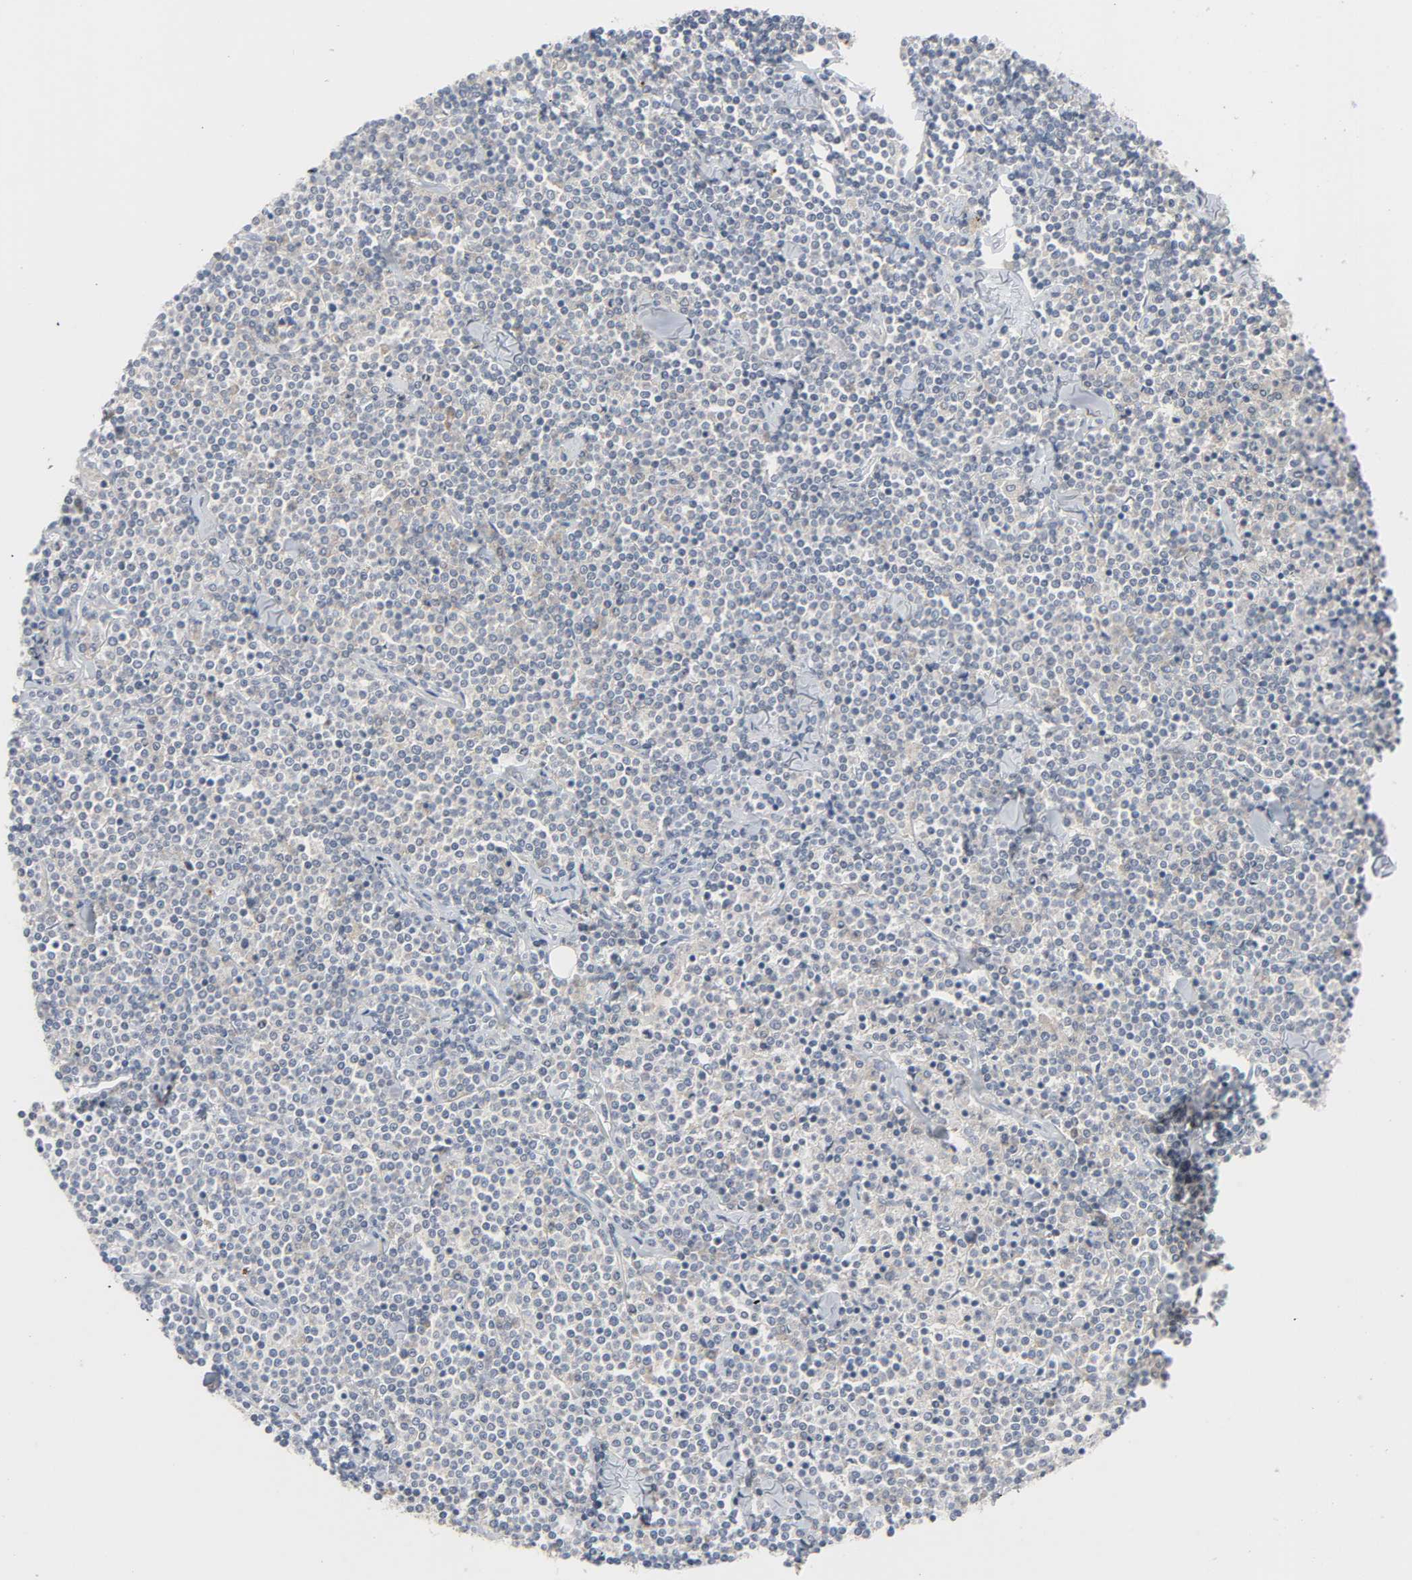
{"staining": {"intensity": "weak", "quantity": "25%-75%", "location": "cytoplasmic/membranous"}, "tissue": "lymphoma", "cell_type": "Tumor cells", "image_type": "cancer", "snomed": [{"axis": "morphology", "description": "Malignant lymphoma, non-Hodgkin's type, Low grade"}, {"axis": "topography", "description": "Soft tissue"}], "caption": "Immunohistochemistry (IHC) of human lymphoma reveals low levels of weak cytoplasmic/membranous expression in about 25%-75% of tumor cells. Using DAB (3,3'-diaminobenzidine) (brown) and hematoxylin (blue) stains, captured at high magnification using brightfield microscopy.", "gene": "CLIP1", "patient": {"sex": "male", "age": 92}}